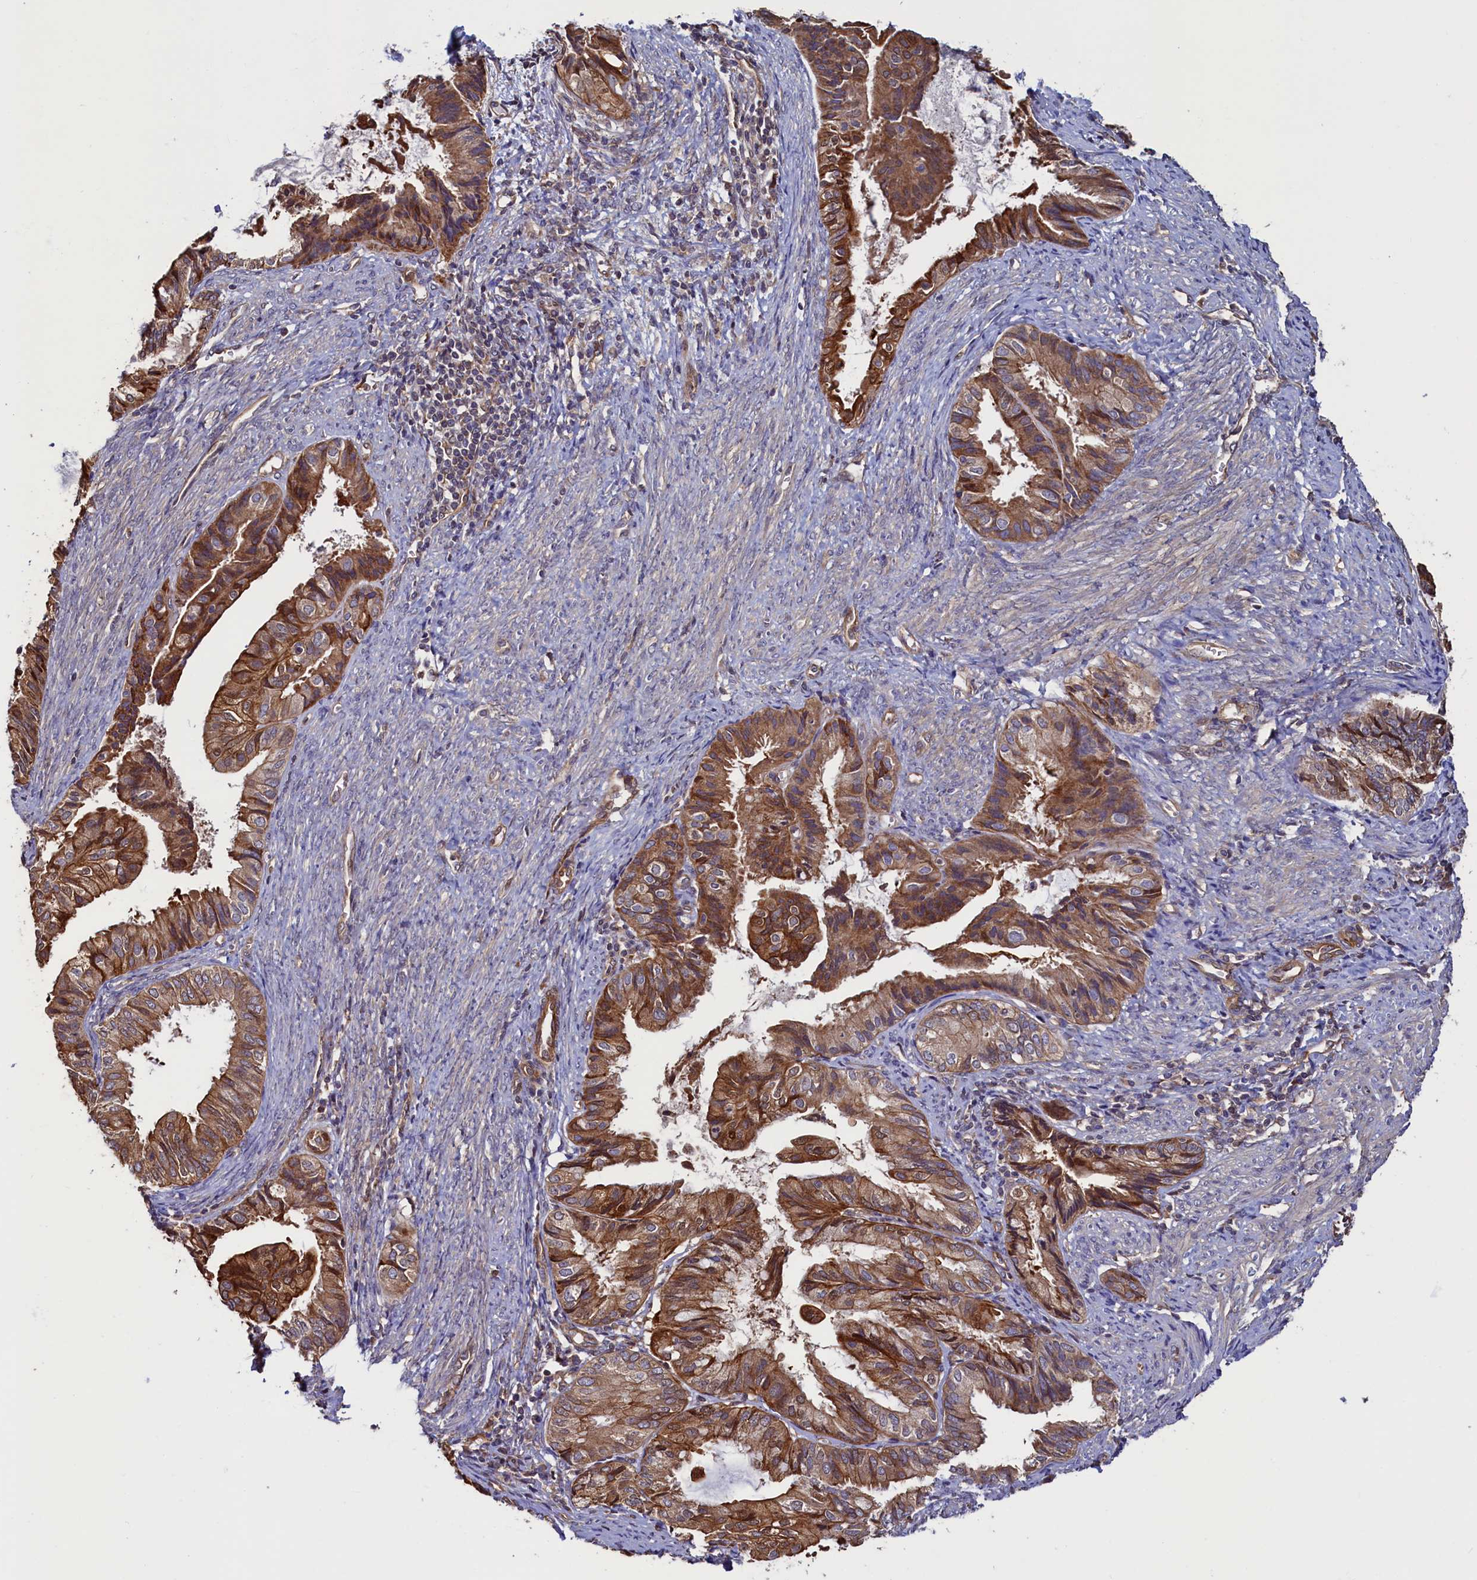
{"staining": {"intensity": "moderate", "quantity": "25%-75%", "location": "cytoplasmic/membranous"}, "tissue": "endometrial cancer", "cell_type": "Tumor cells", "image_type": "cancer", "snomed": [{"axis": "morphology", "description": "Adenocarcinoma, NOS"}, {"axis": "topography", "description": "Endometrium"}], "caption": "This histopathology image shows immunohistochemistry staining of human adenocarcinoma (endometrial), with medium moderate cytoplasmic/membranous positivity in about 25%-75% of tumor cells.", "gene": "ATXN2L", "patient": {"sex": "female", "age": 86}}